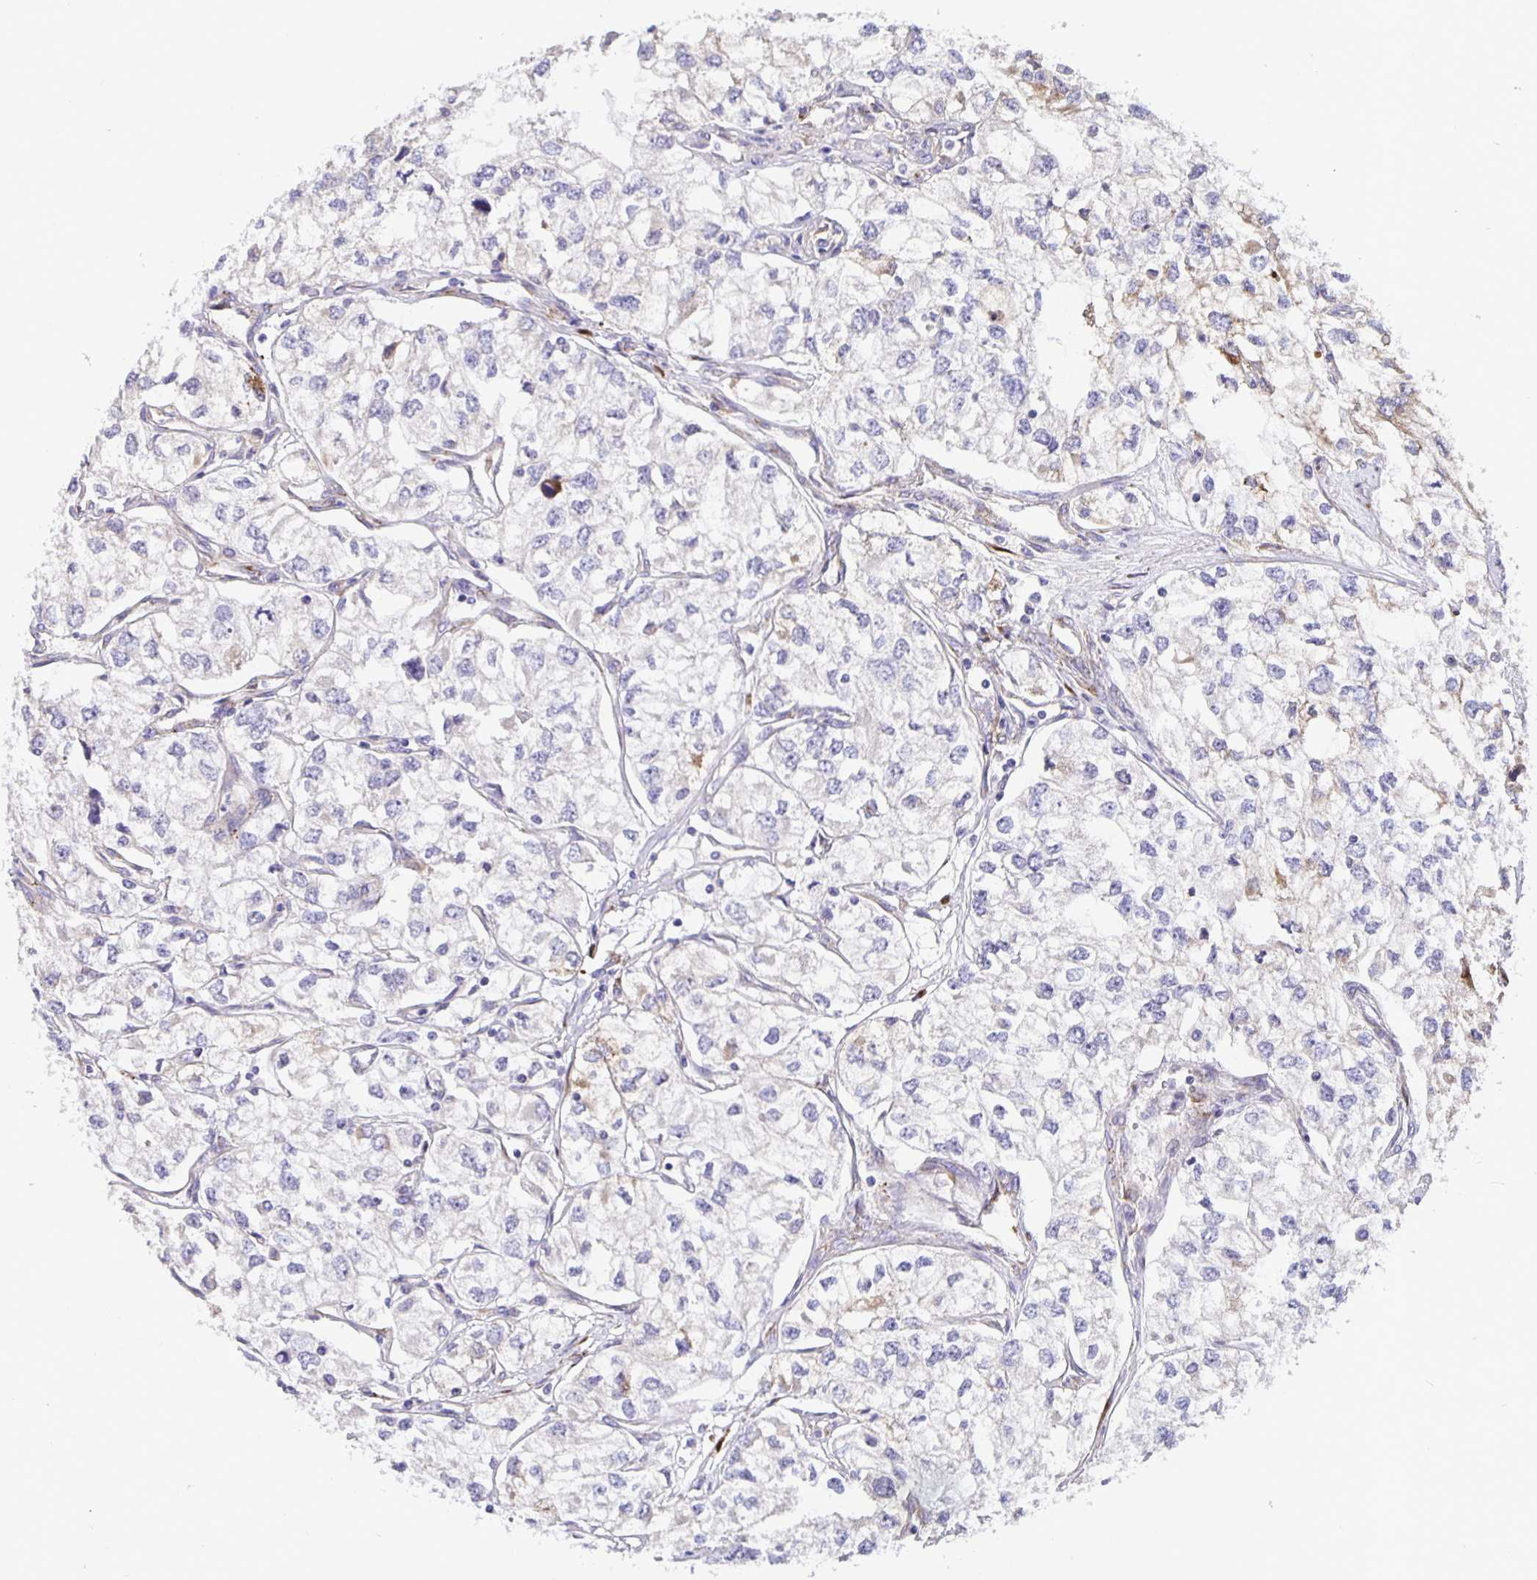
{"staining": {"intensity": "negative", "quantity": "none", "location": "none"}, "tissue": "renal cancer", "cell_type": "Tumor cells", "image_type": "cancer", "snomed": [{"axis": "morphology", "description": "Adenocarcinoma, NOS"}, {"axis": "topography", "description": "Kidney"}], "caption": "Histopathology image shows no protein staining in tumor cells of adenocarcinoma (renal) tissue. The staining was performed using DAB to visualize the protein expression in brown, while the nuclei were stained in blue with hematoxylin (Magnification: 20x).", "gene": "EML6", "patient": {"sex": "female", "age": 59}}